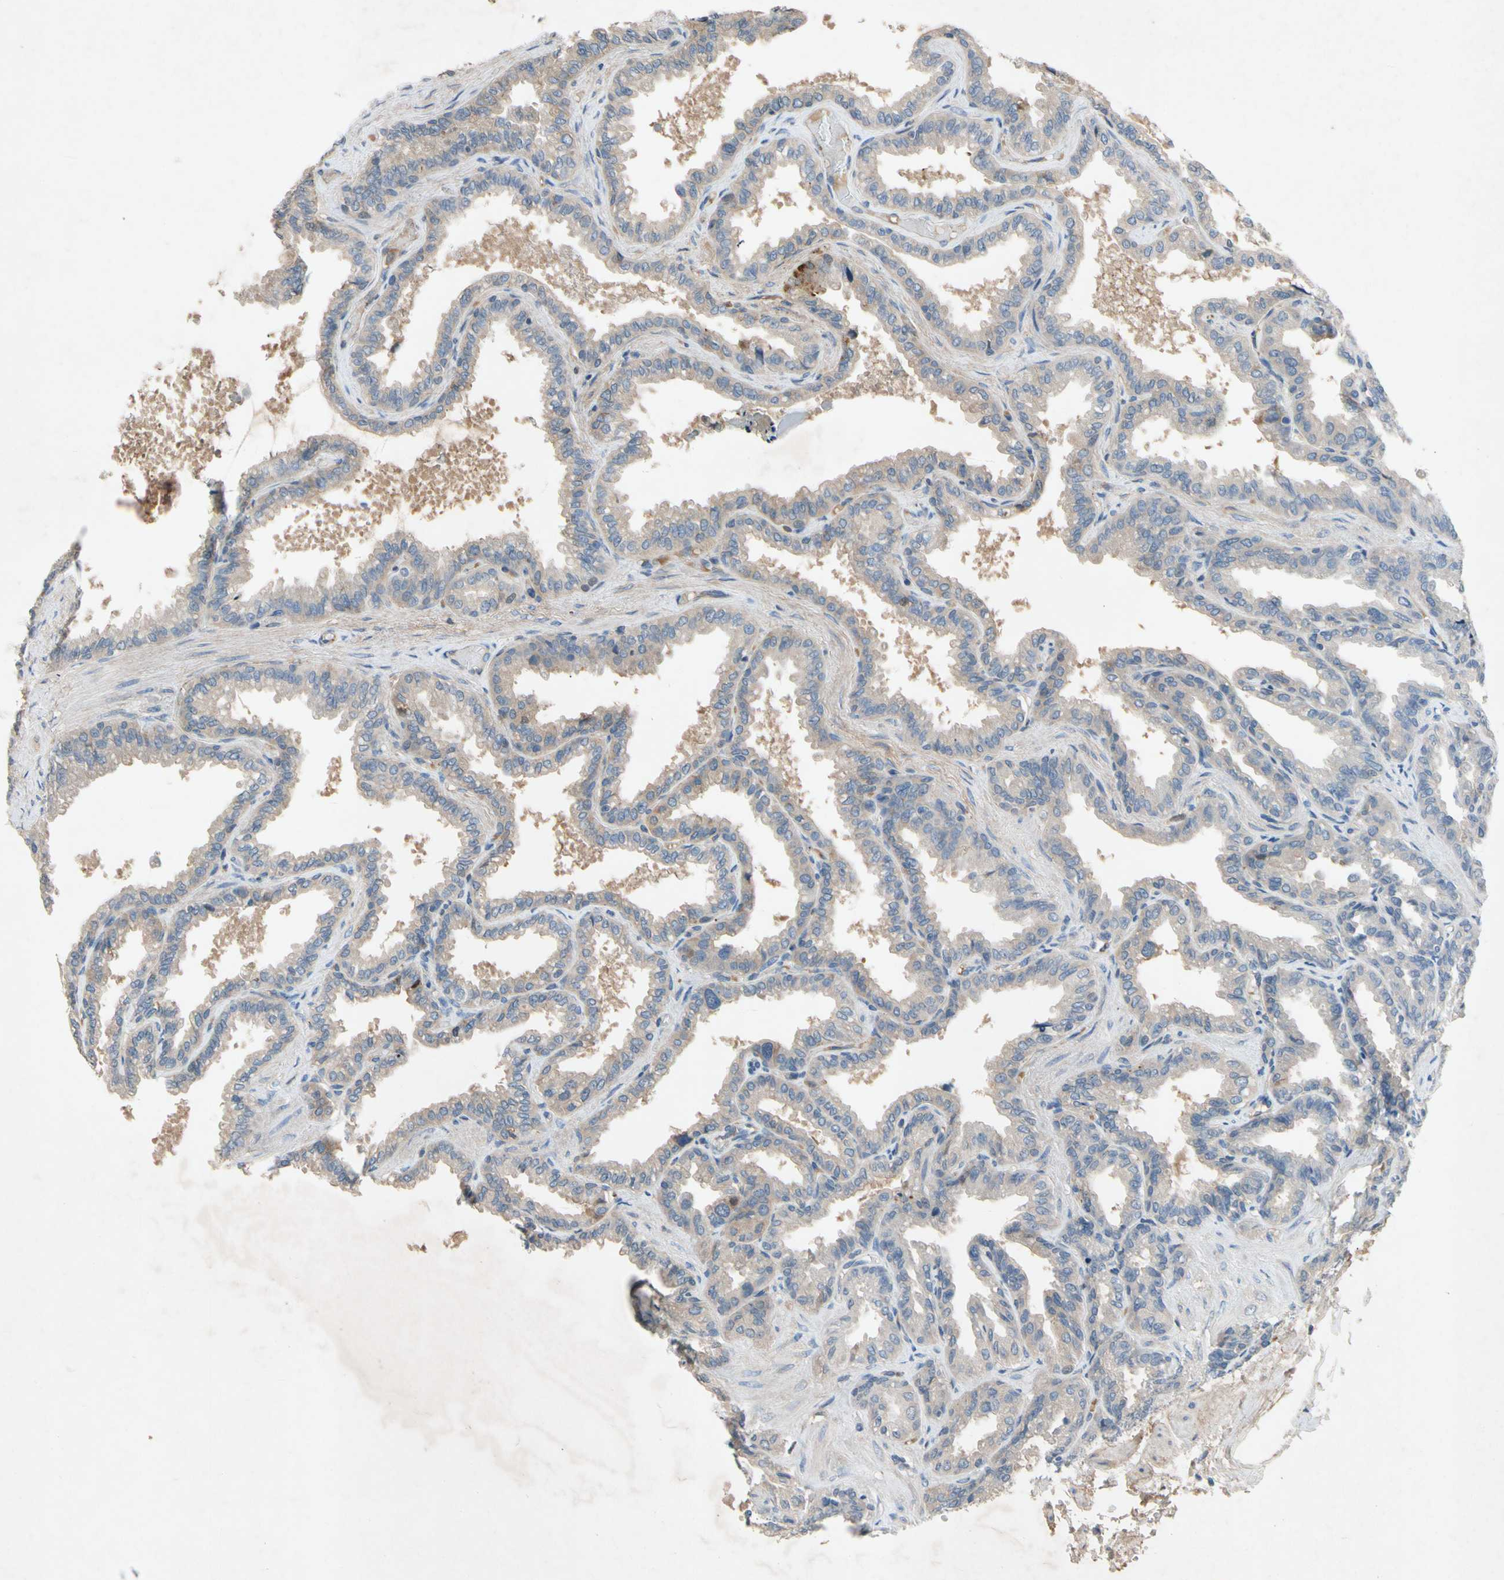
{"staining": {"intensity": "weak", "quantity": "25%-75%", "location": "cytoplasmic/membranous"}, "tissue": "seminal vesicle", "cell_type": "Glandular cells", "image_type": "normal", "snomed": [{"axis": "morphology", "description": "Normal tissue, NOS"}, {"axis": "topography", "description": "Seminal veicle"}], "caption": "Immunohistochemistry (DAB (3,3'-diaminobenzidine)) staining of unremarkable seminal vesicle displays weak cytoplasmic/membranous protein staining in approximately 25%-75% of glandular cells. The staining is performed using DAB brown chromogen to label protein expression. The nuclei are counter-stained blue using hematoxylin.", "gene": "NDFIP2", "patient": {"sex": "male", "age": 46}}